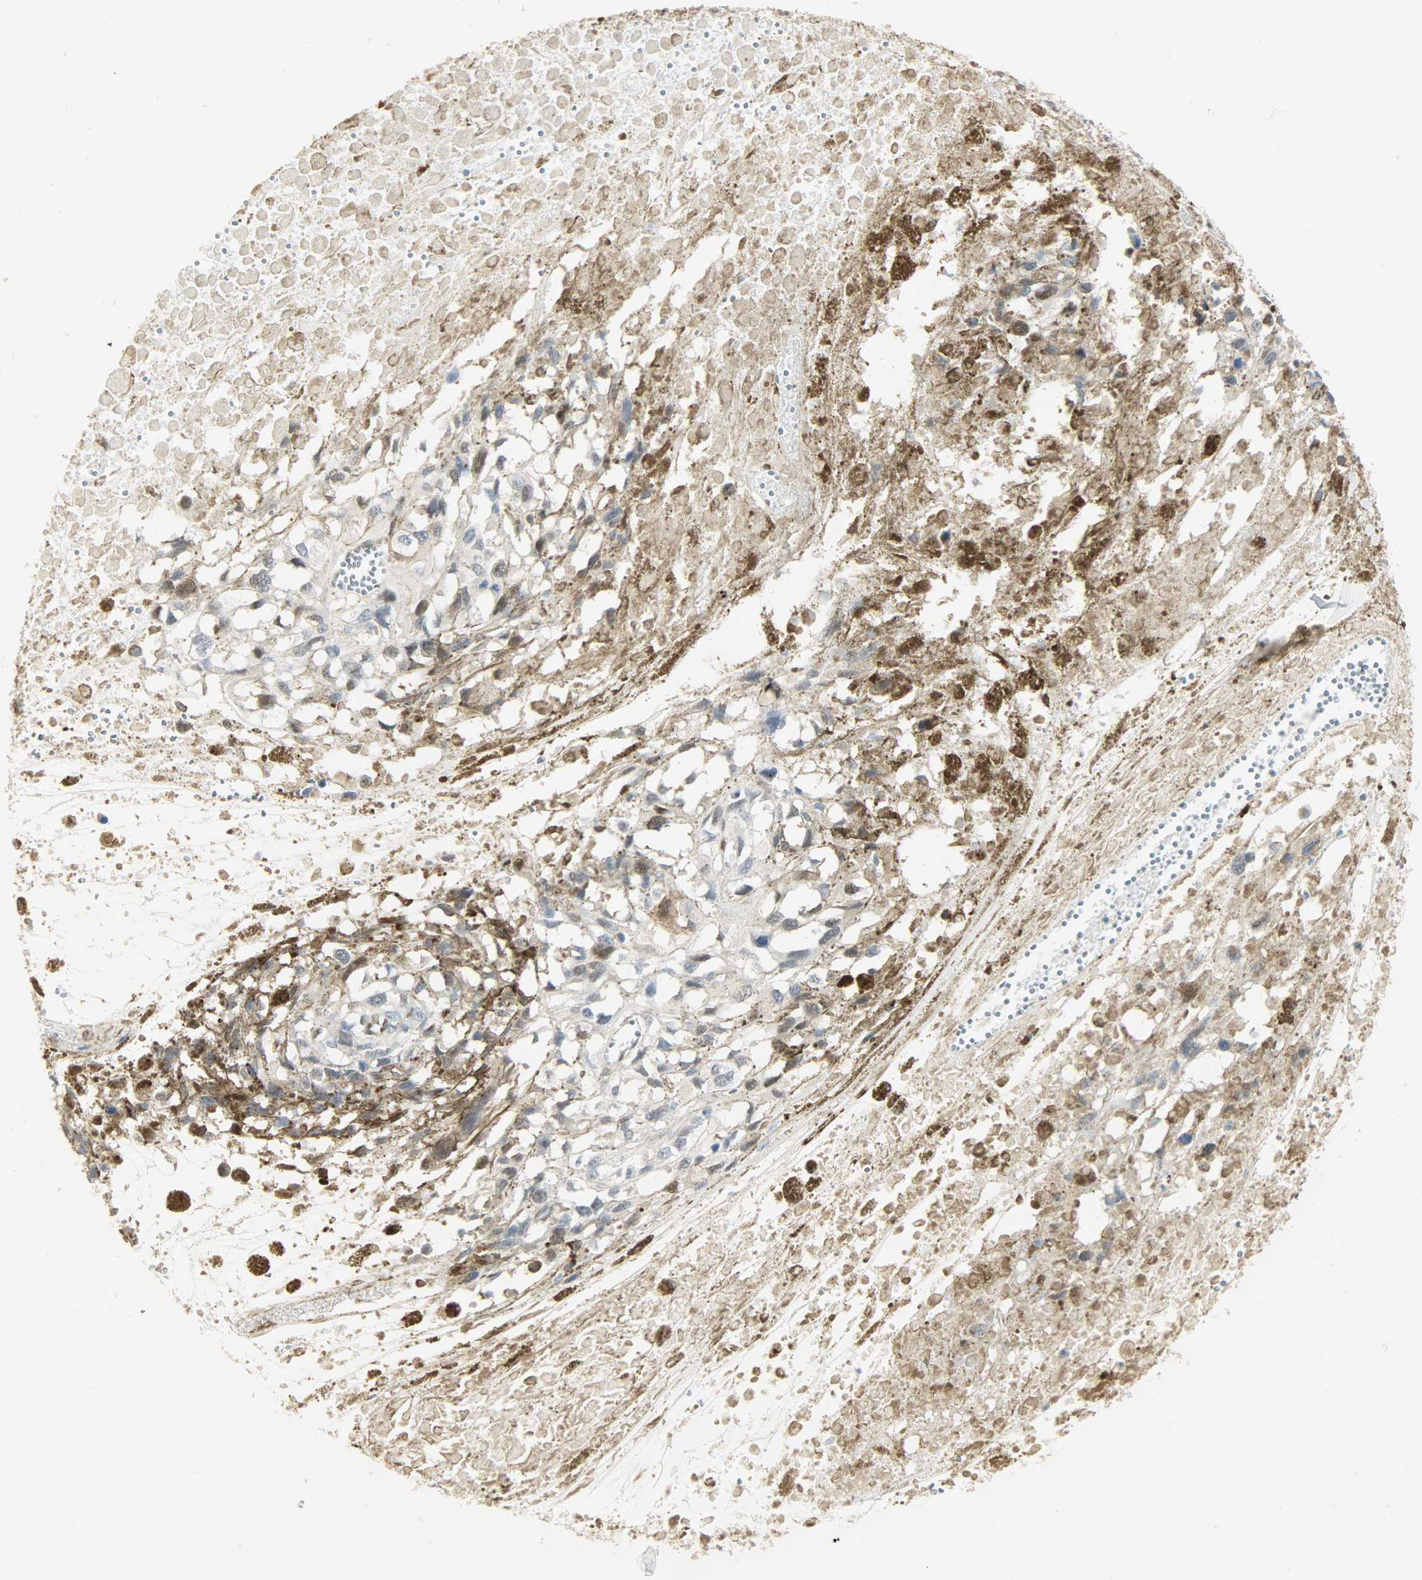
{"staining": {"intensity": "weak", "quantity": "<25%", "location": "nuclear"}, "tissue": "melanoma", "cell_type": "Tumor cells", "image_type": "cancer", "snomed": [{"axis": "morphology", "description": "Malignant melanoma, Metastatic site"}, {"axis": "topography", "description": "Lymph node"}], "caption": "DAB (3,3'-diaminobenzidine) immunohistochemical staining of human melanoma exhibits no significant expression in tumor cells. The staining is performed using DAB (3,3'-diaminobenzidine) brown chromogen with nuclei counter-stained in using hematoxylin.", "gene": "NPEPL1", "patient": {"sex": "male", "age": 59}}